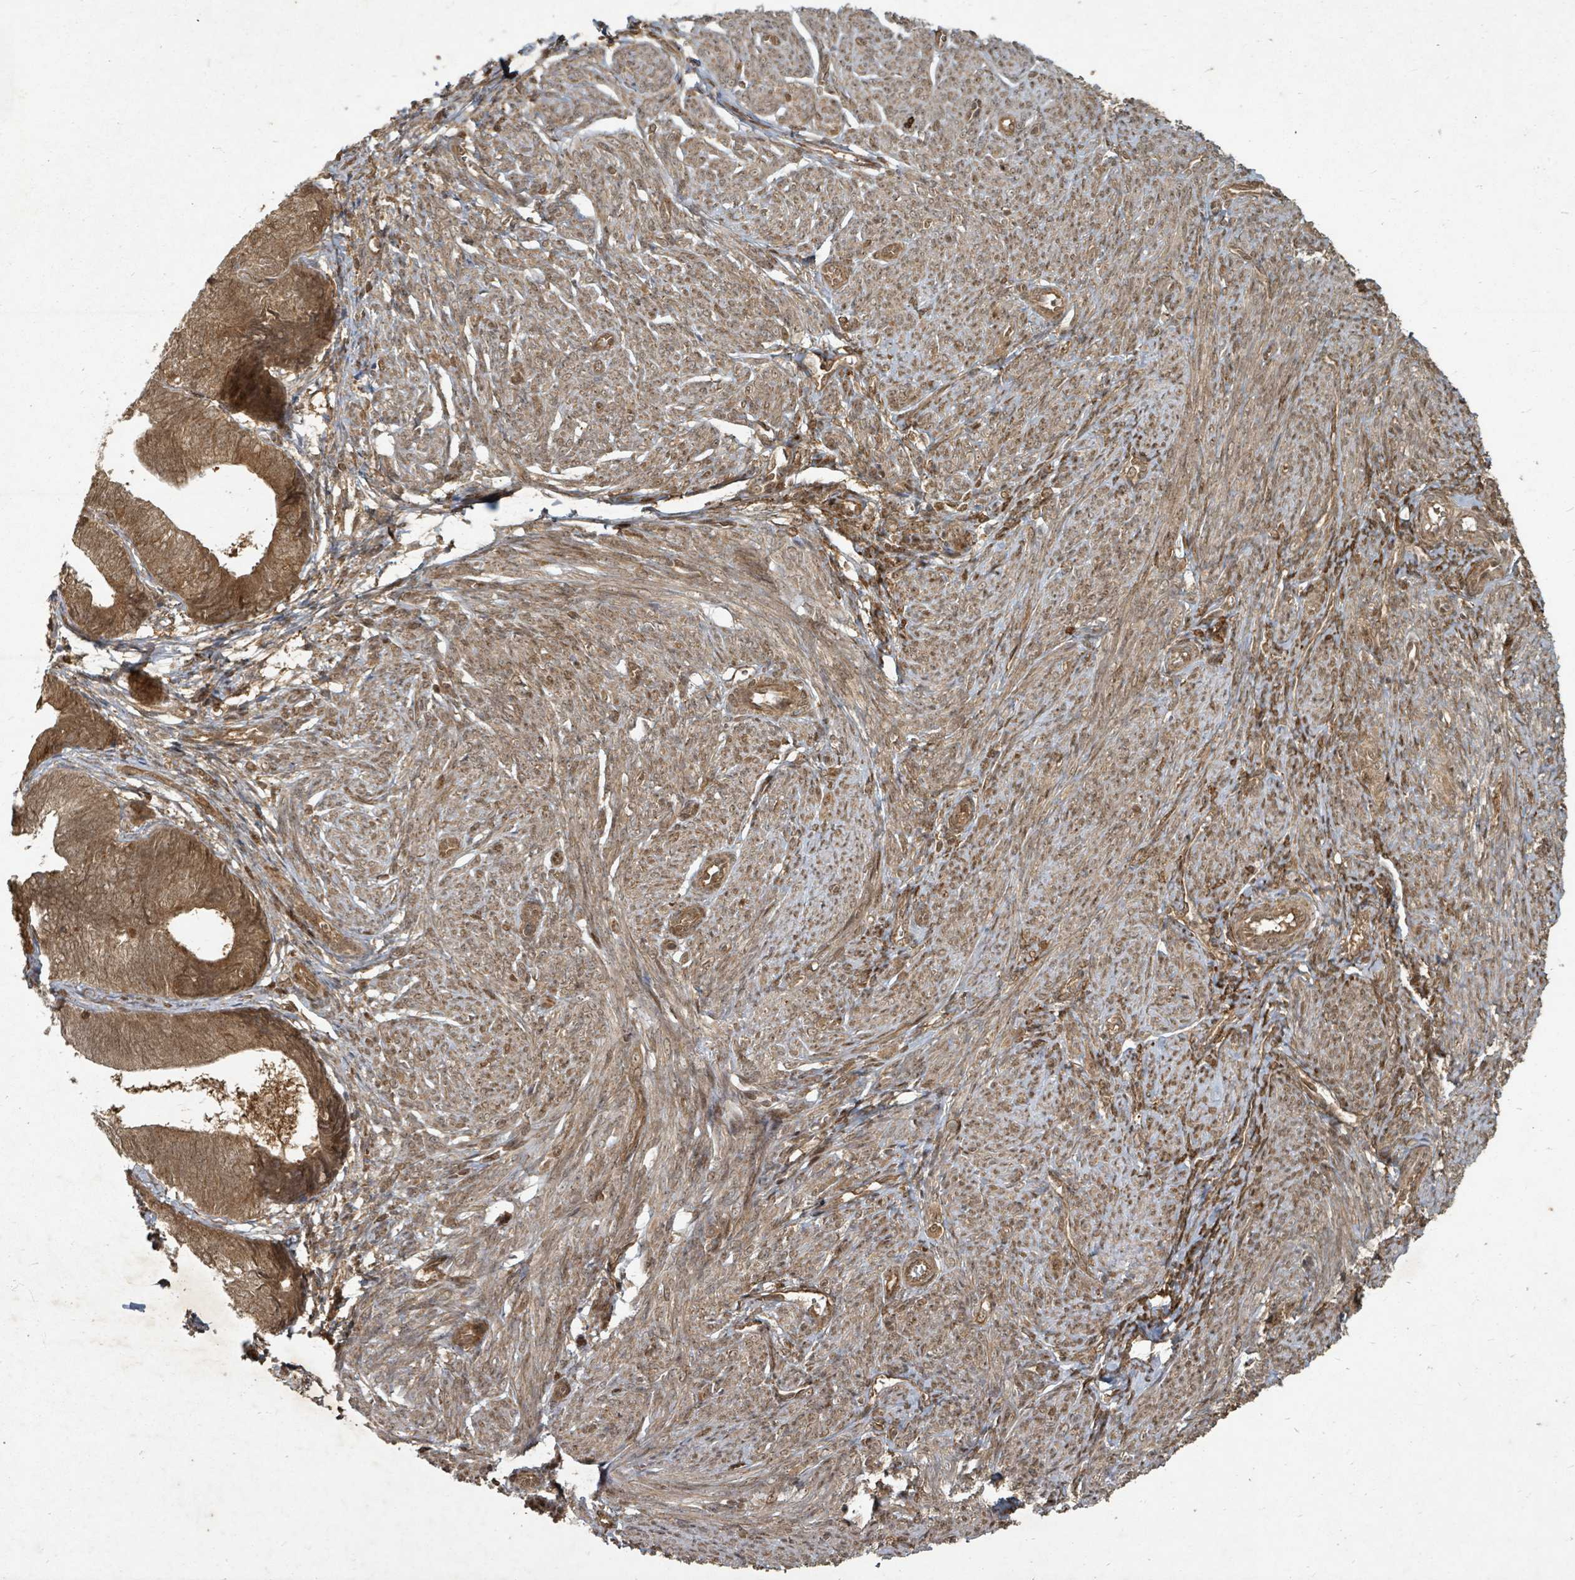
{"staining": {"intensity": "moderate", "quantity": ">75%", "location": "cytoplasmic/membranous,nuclear"}, "tissue": "endometrial cancer", "cell_type": "Tumor cells", "image_type": "cancer", "snomed": [{"axis": "morphology", "description": "Adenocarcinoma, NOS"}, {"axis": "topography", "description": "Endometrium"}], "caption": "DAB immunohistochemical staining of endometrial cancer (adenocarcinoma) shows moderate cytoplasmic/membranous and nuclear protein staining in approximately >75% of tumor cells.", "gene": "KDM4E", "patient": {"sex": "female", "age": 87}}